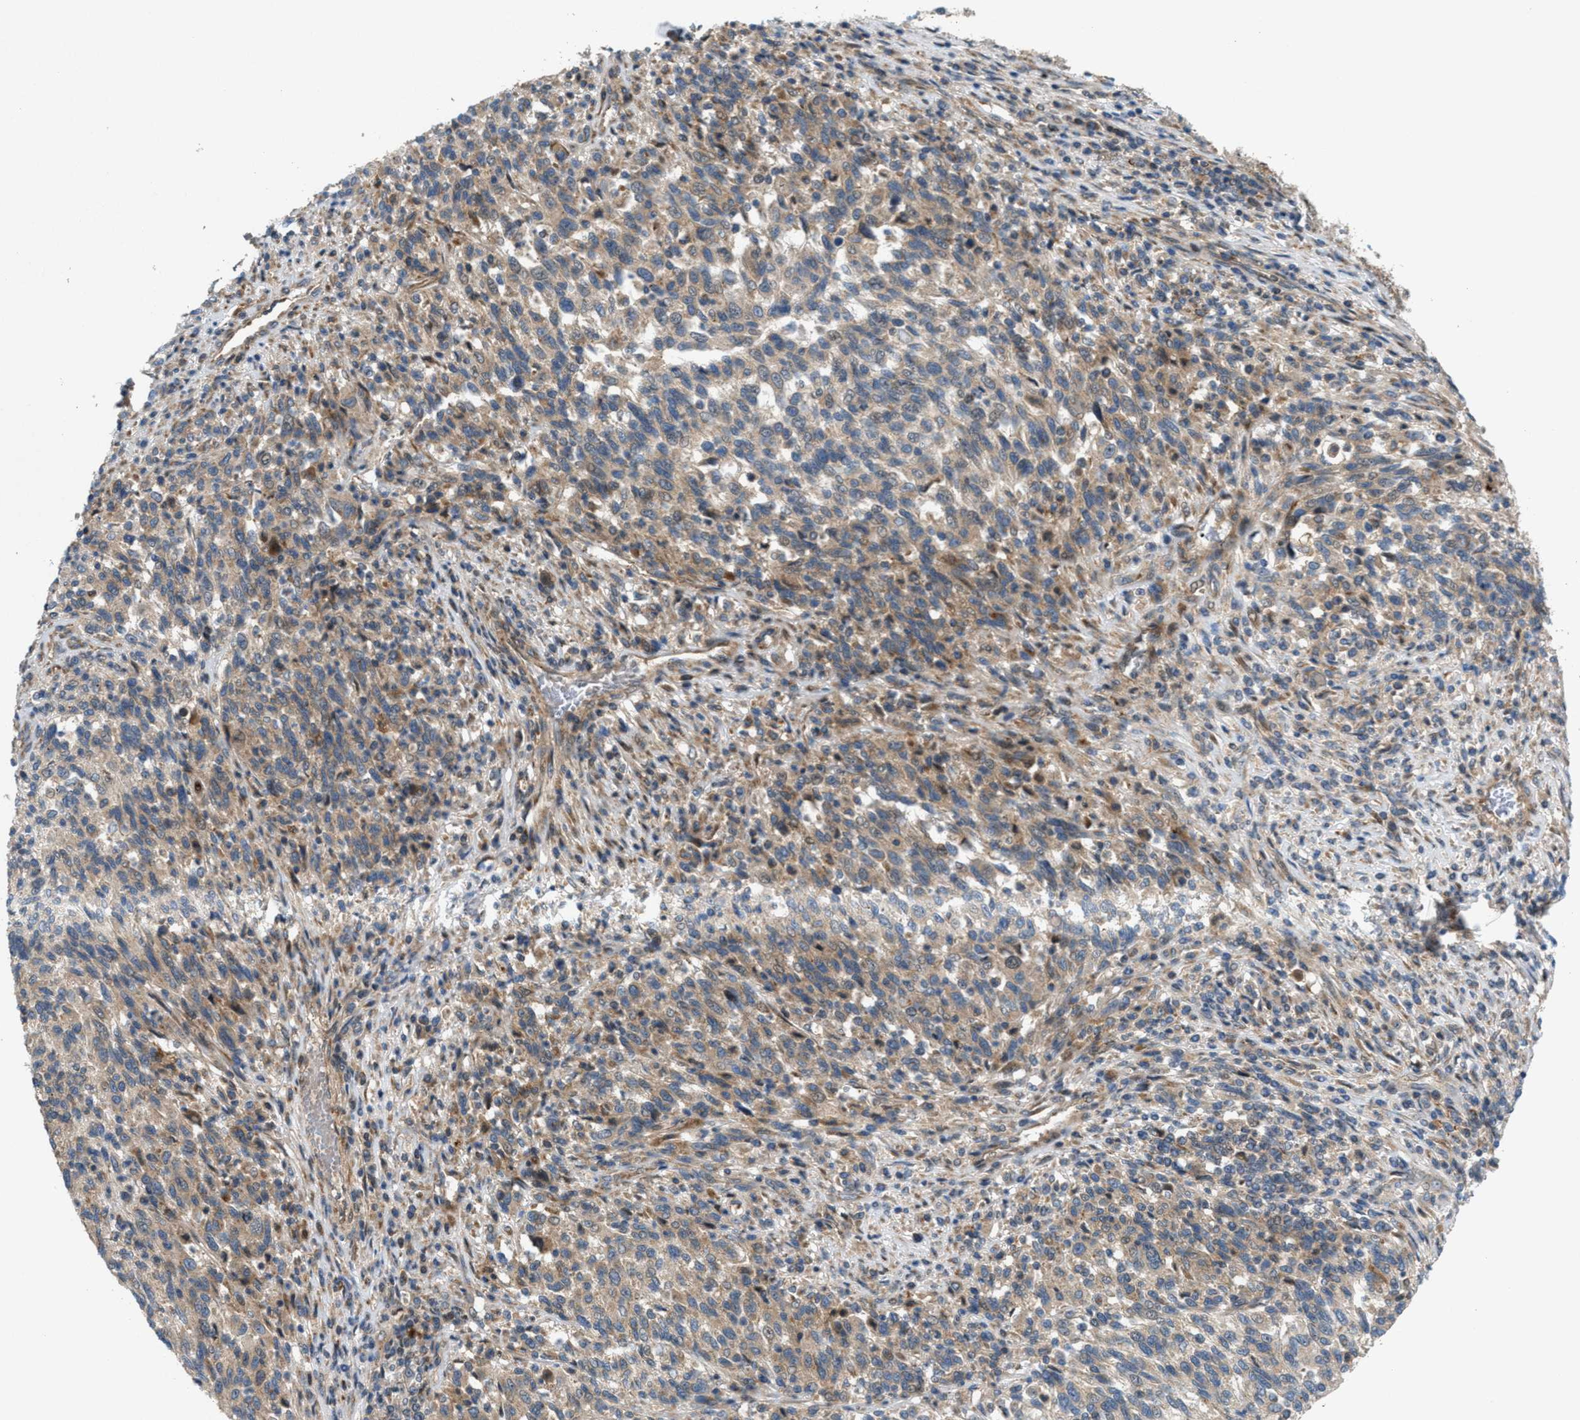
{"staining": {"intensity": "weak", "quantity": ">75%", "location": "cytoplasmic/membranous"}, "tissue": "melanoma", "cell_type": "Tumor cells", "image_type": "cancer", "snomed": [{"axis": "morphology", "description": "Malignant melanoma, Metastatic site"}, {"axis": "topography", "description": "Lymph node"}], "caption": "Approximately >75% of tumor cells in malignant melanoma (metastatic site) exhibit weak cytoplasmic/membranous protein staining as visualized by brown immunohistochemical staining.", "gene": "CYB5D1", "patient": {"sex": "male", "age": 61}}